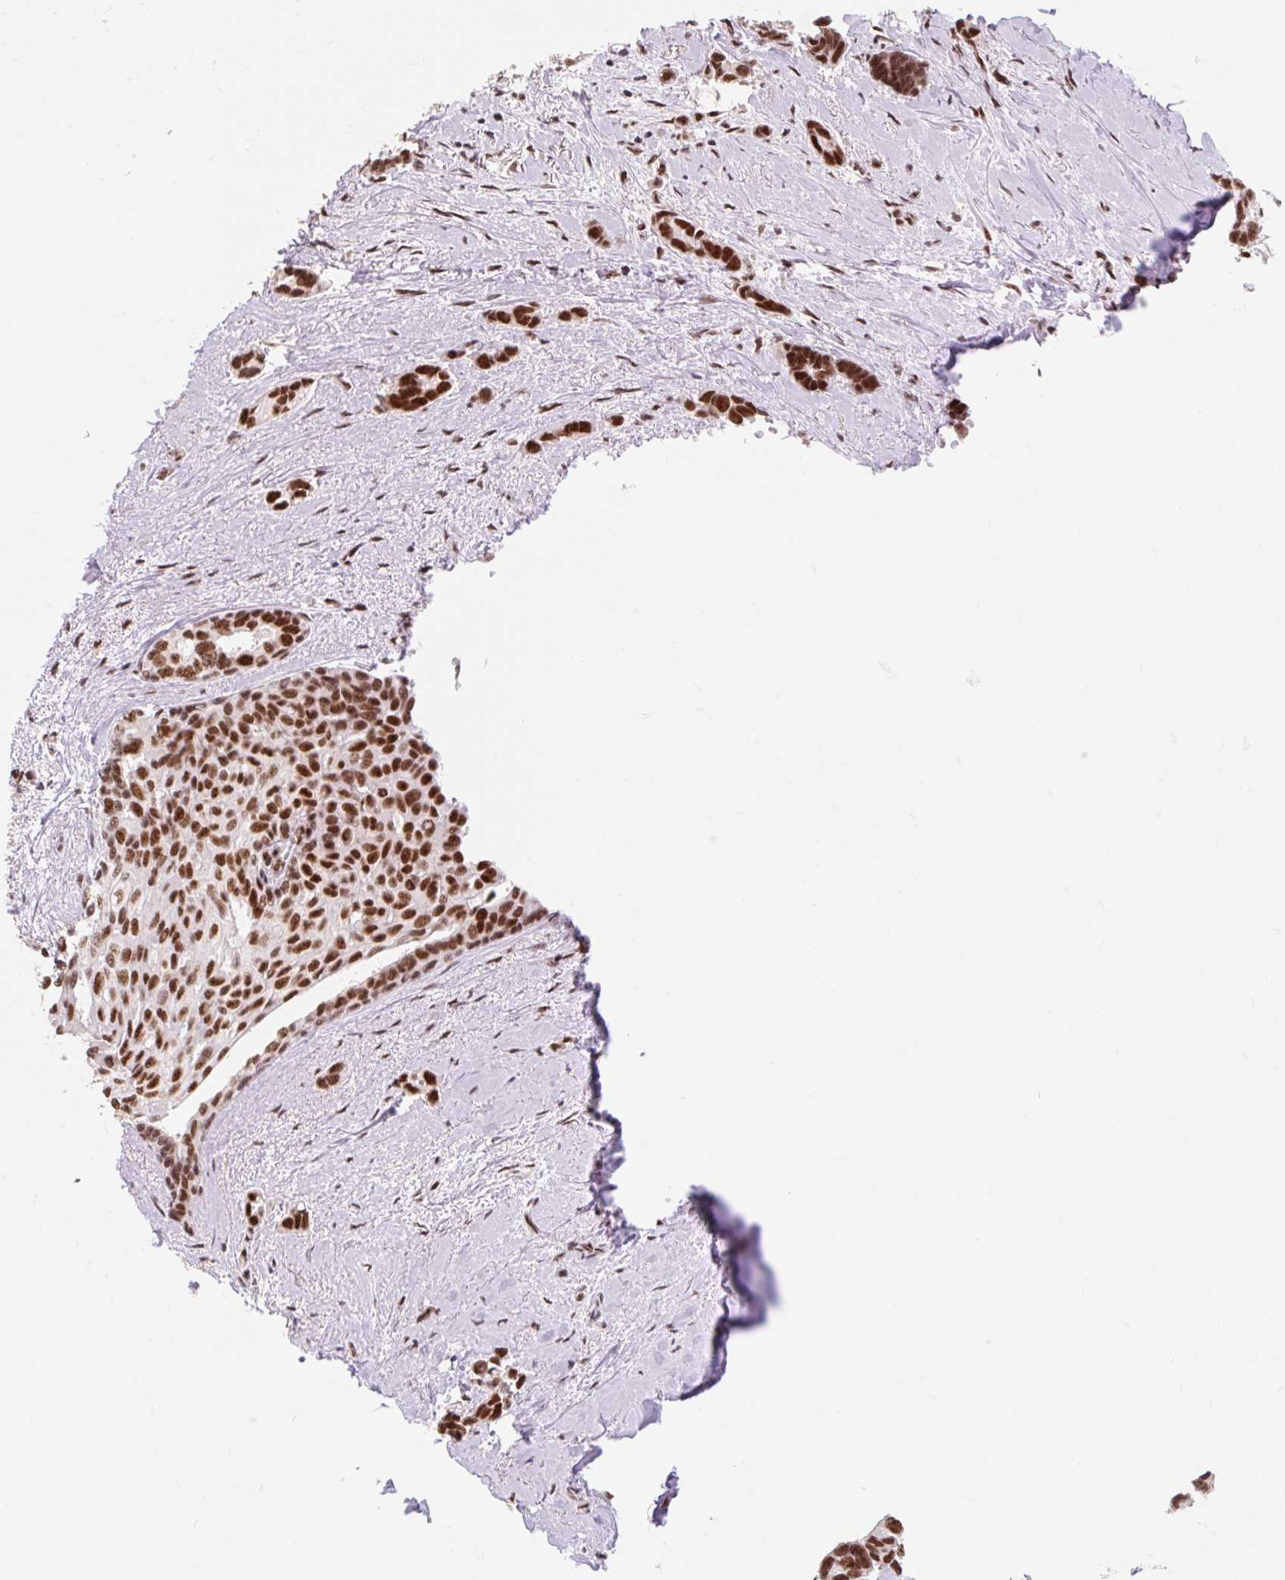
{"staining": {"intensity": "strong", "quantity": ">75%", "location": "nuclear"}, "tissue": "breast cancer", "cell_type": "Tumor cells", "image_type": "cancer", "snomed": [{"axis": "morphology", "description": "Duct carcinoma"}, {"axis": "topography", "description": "Breast"}], "caption": "DAB (3,3'-diaminobenzidine) immunohistochemical staining of breast cancer (invasive ductal carcinoma) exhibits strong nuclear protein staining in about >75% of tumor cells.", "gene": "SRSF10", "patient": {"sex": "female", "age": 73}}